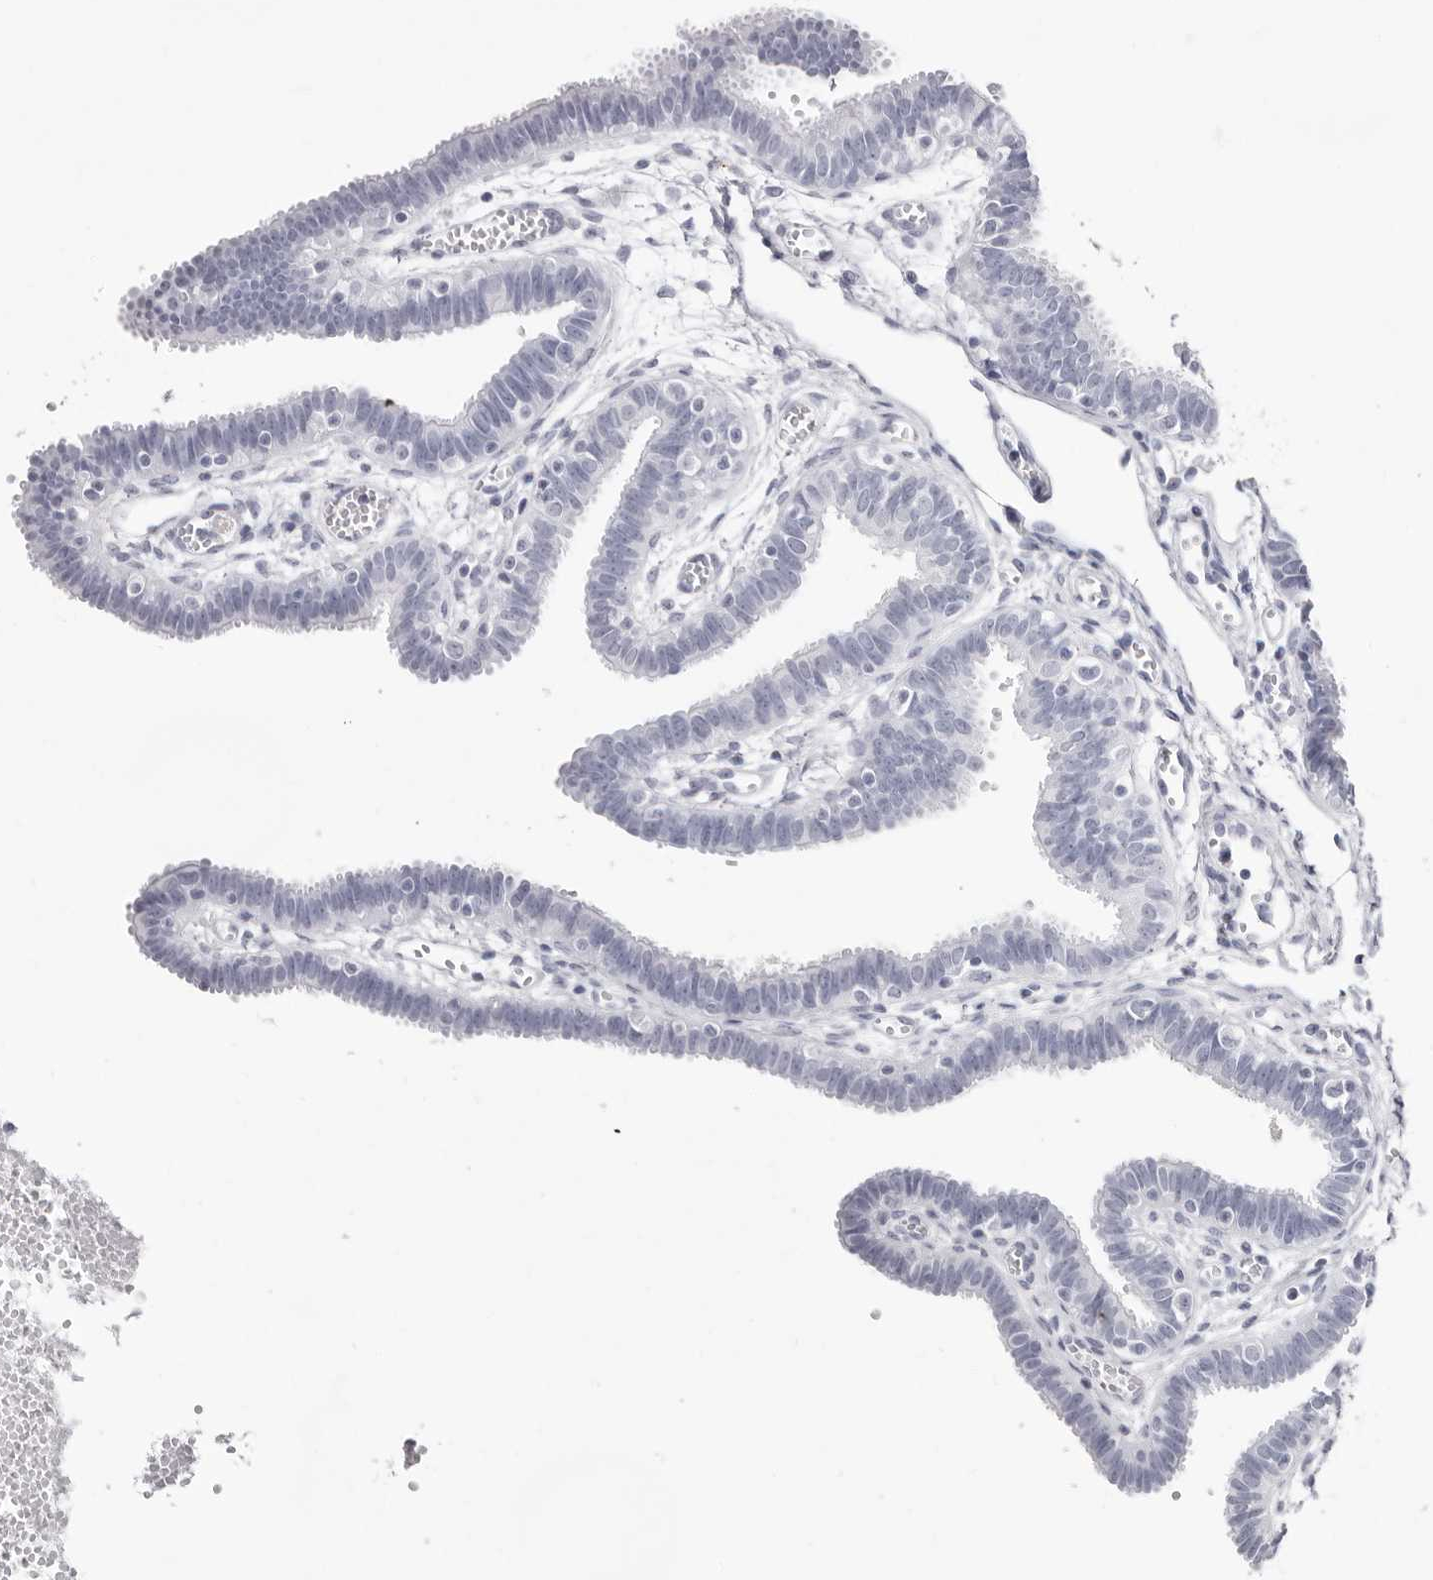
{"staining": {"intensity": "negative", "quantity": "none", "location": "none"}, "tissue": "fallopian tube", "cell_type": "Glandular cells", "image_type": "normal", "snomed": [{"axis": "morphology", "description": "Normal tissue, NOS"}, {"axis": "topography", "description": "Fallopian tube"}, {"axis": "topography", "description": "Placenta"}], "caption": "Image shows no significant protein expression in glandular cells of normal fallopian tube.", "gene": "INSL3", "patient": {"sex": "female", "age": 32}}